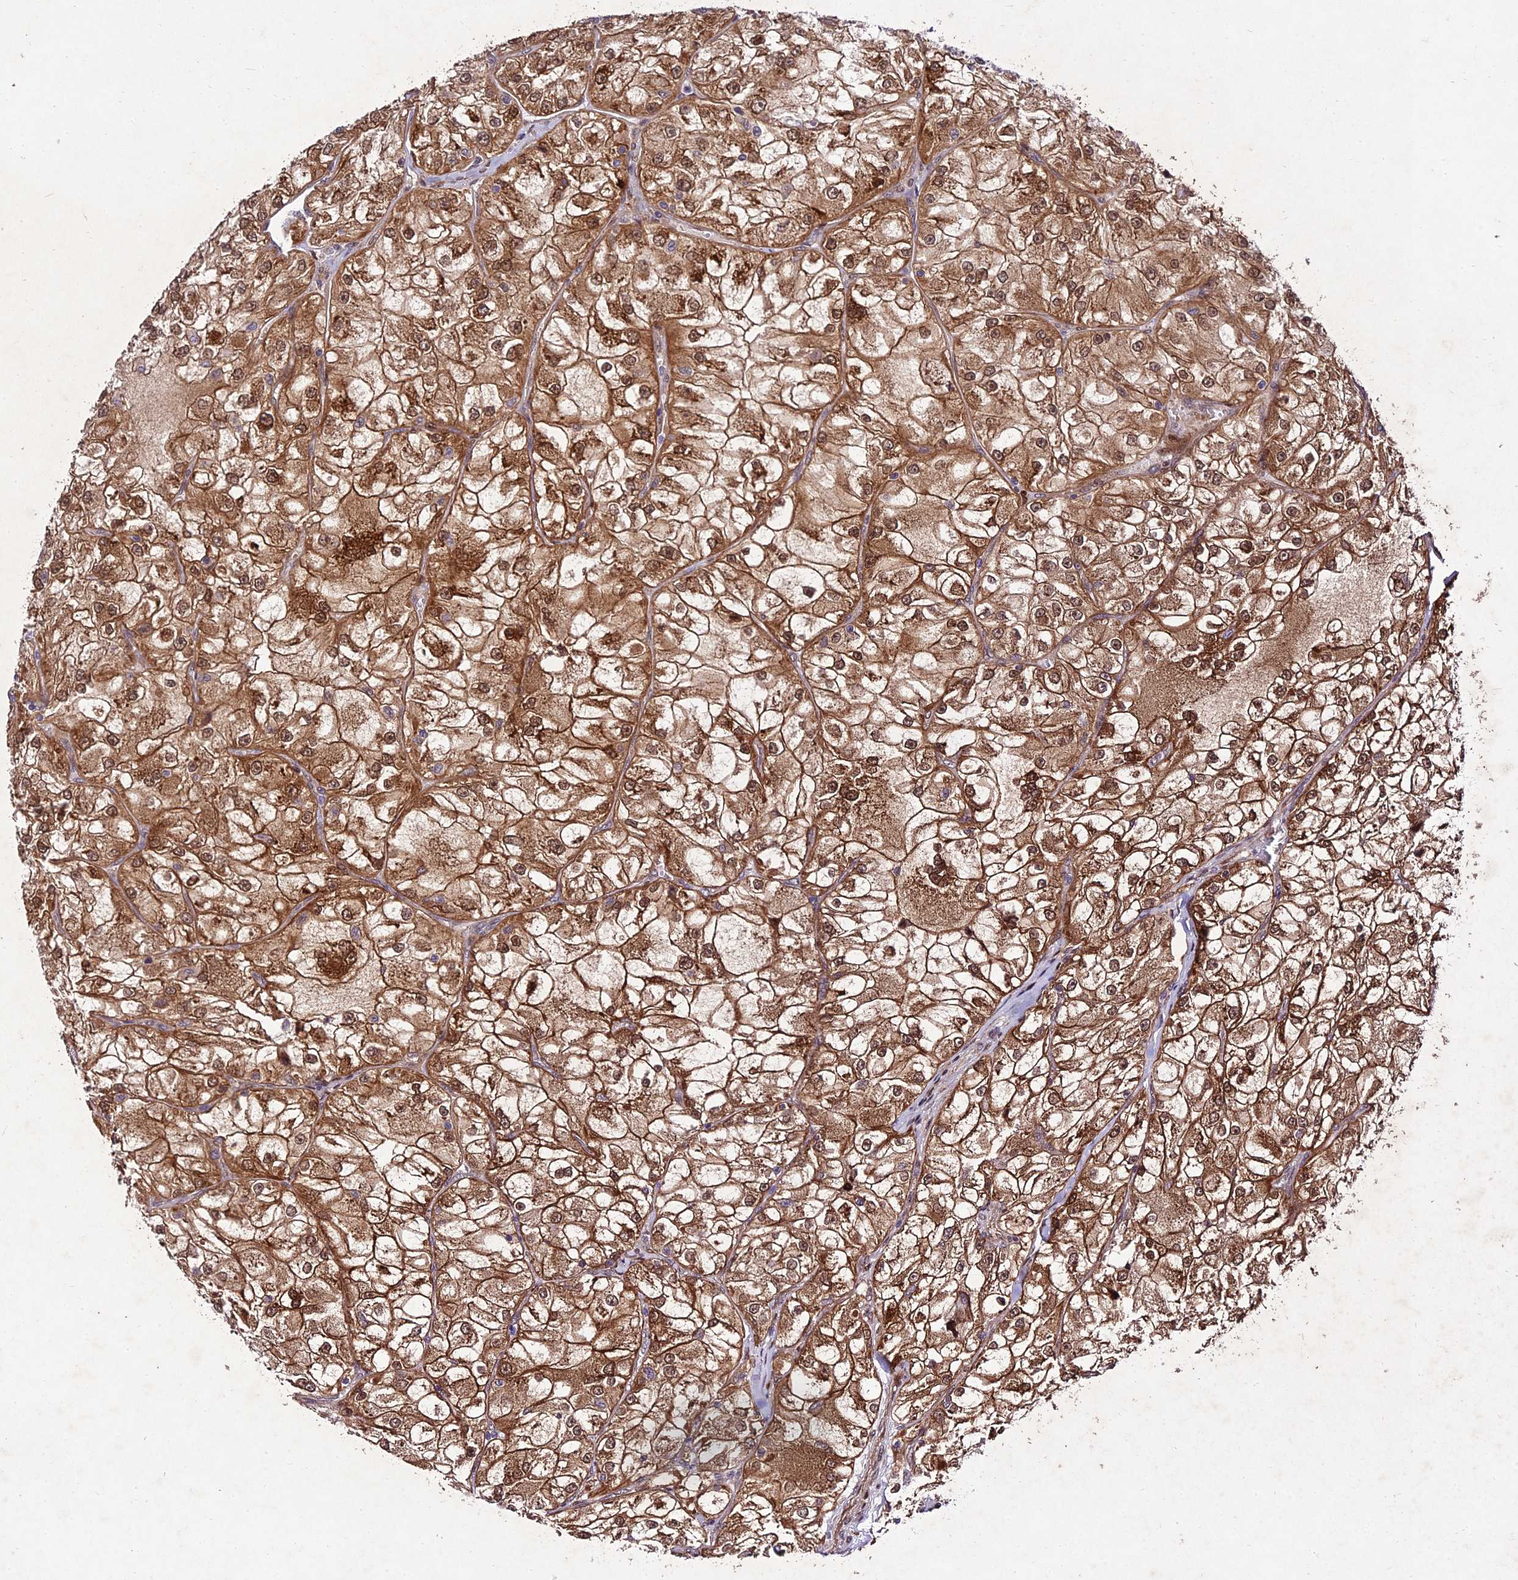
{"staining": {"intensity": "moderate", "quantity": ">75%", "location": "cytoplasmic/membranous,nuclear"}, "tissue": "renal cancer", "cell_type": "Tumor cells", "image_type": "cancer", "snomed": [{"axis": "morphology", "description": "Adenocarcinoma, NOS"}, {"axis": "topography", "description": "Kidney"}], "caption": "Immunohistochemical staining of human renal adenocarcinoma reveals medium levels of moderate cytoplasmic/membranous and nuclear protein positivity in about >75% of tumor cells.", "gene": "MKKS", "patient": {"sex": "female", "age": 72}}